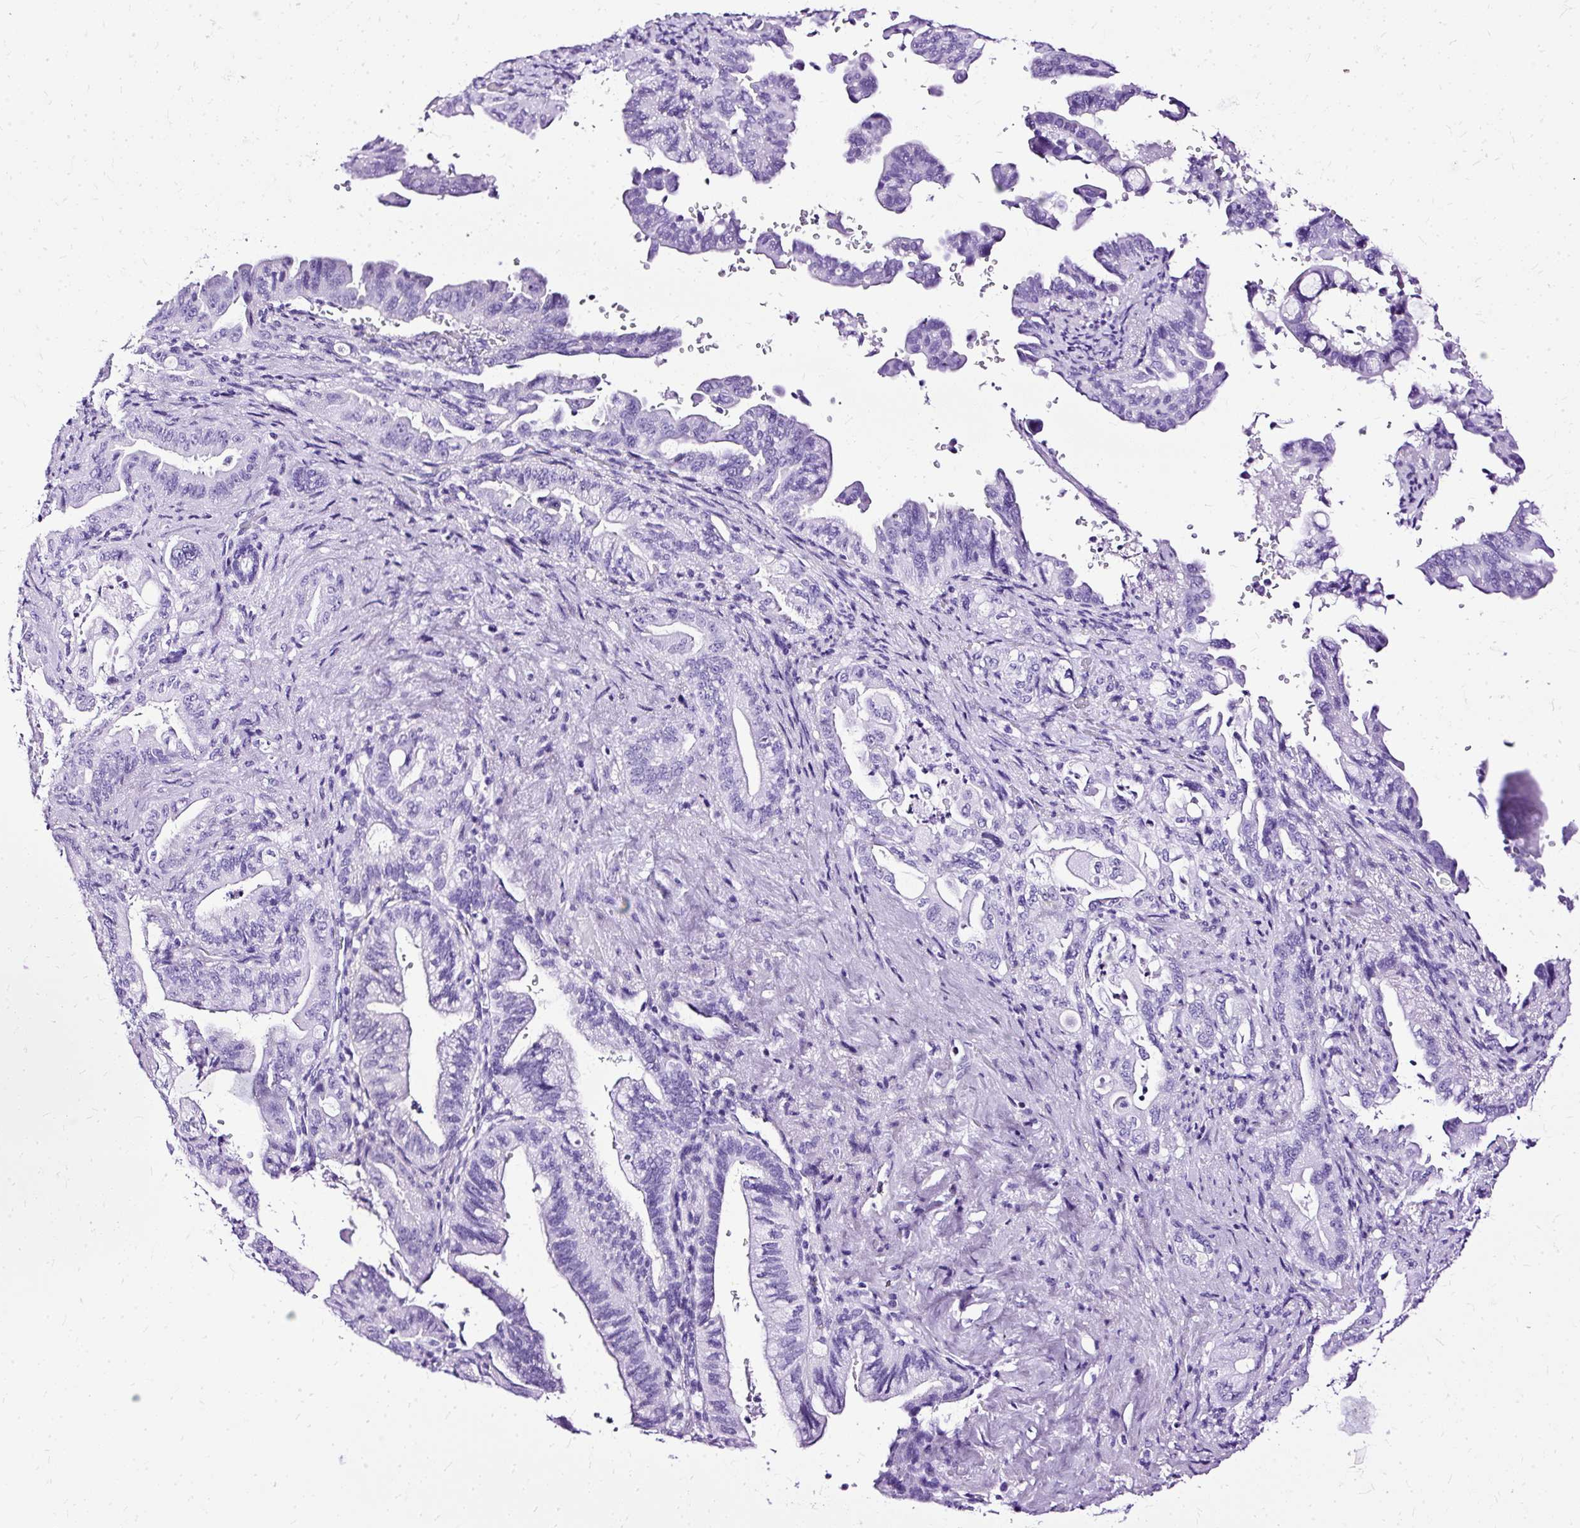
{"staining": {"intensity": "negative", "quantity": "none", "location": "none"}, "tissue": "pancreatic cancer", "cell_type": "Tumor cells", "image_type": "cancer", "snomed": [{"axis": "morphology", "description": "Adenocarcinoma, NOS"}, {"axis": "topography", "description": "Pancreas"}], "caption": "This is a micrograph of IHC staining of pancreatic cancer (adenocarcinoma), which shows no positivity in tumor cells.", "gene": "SLC8A2", "patient": {"sex": "male", "age": 70}}